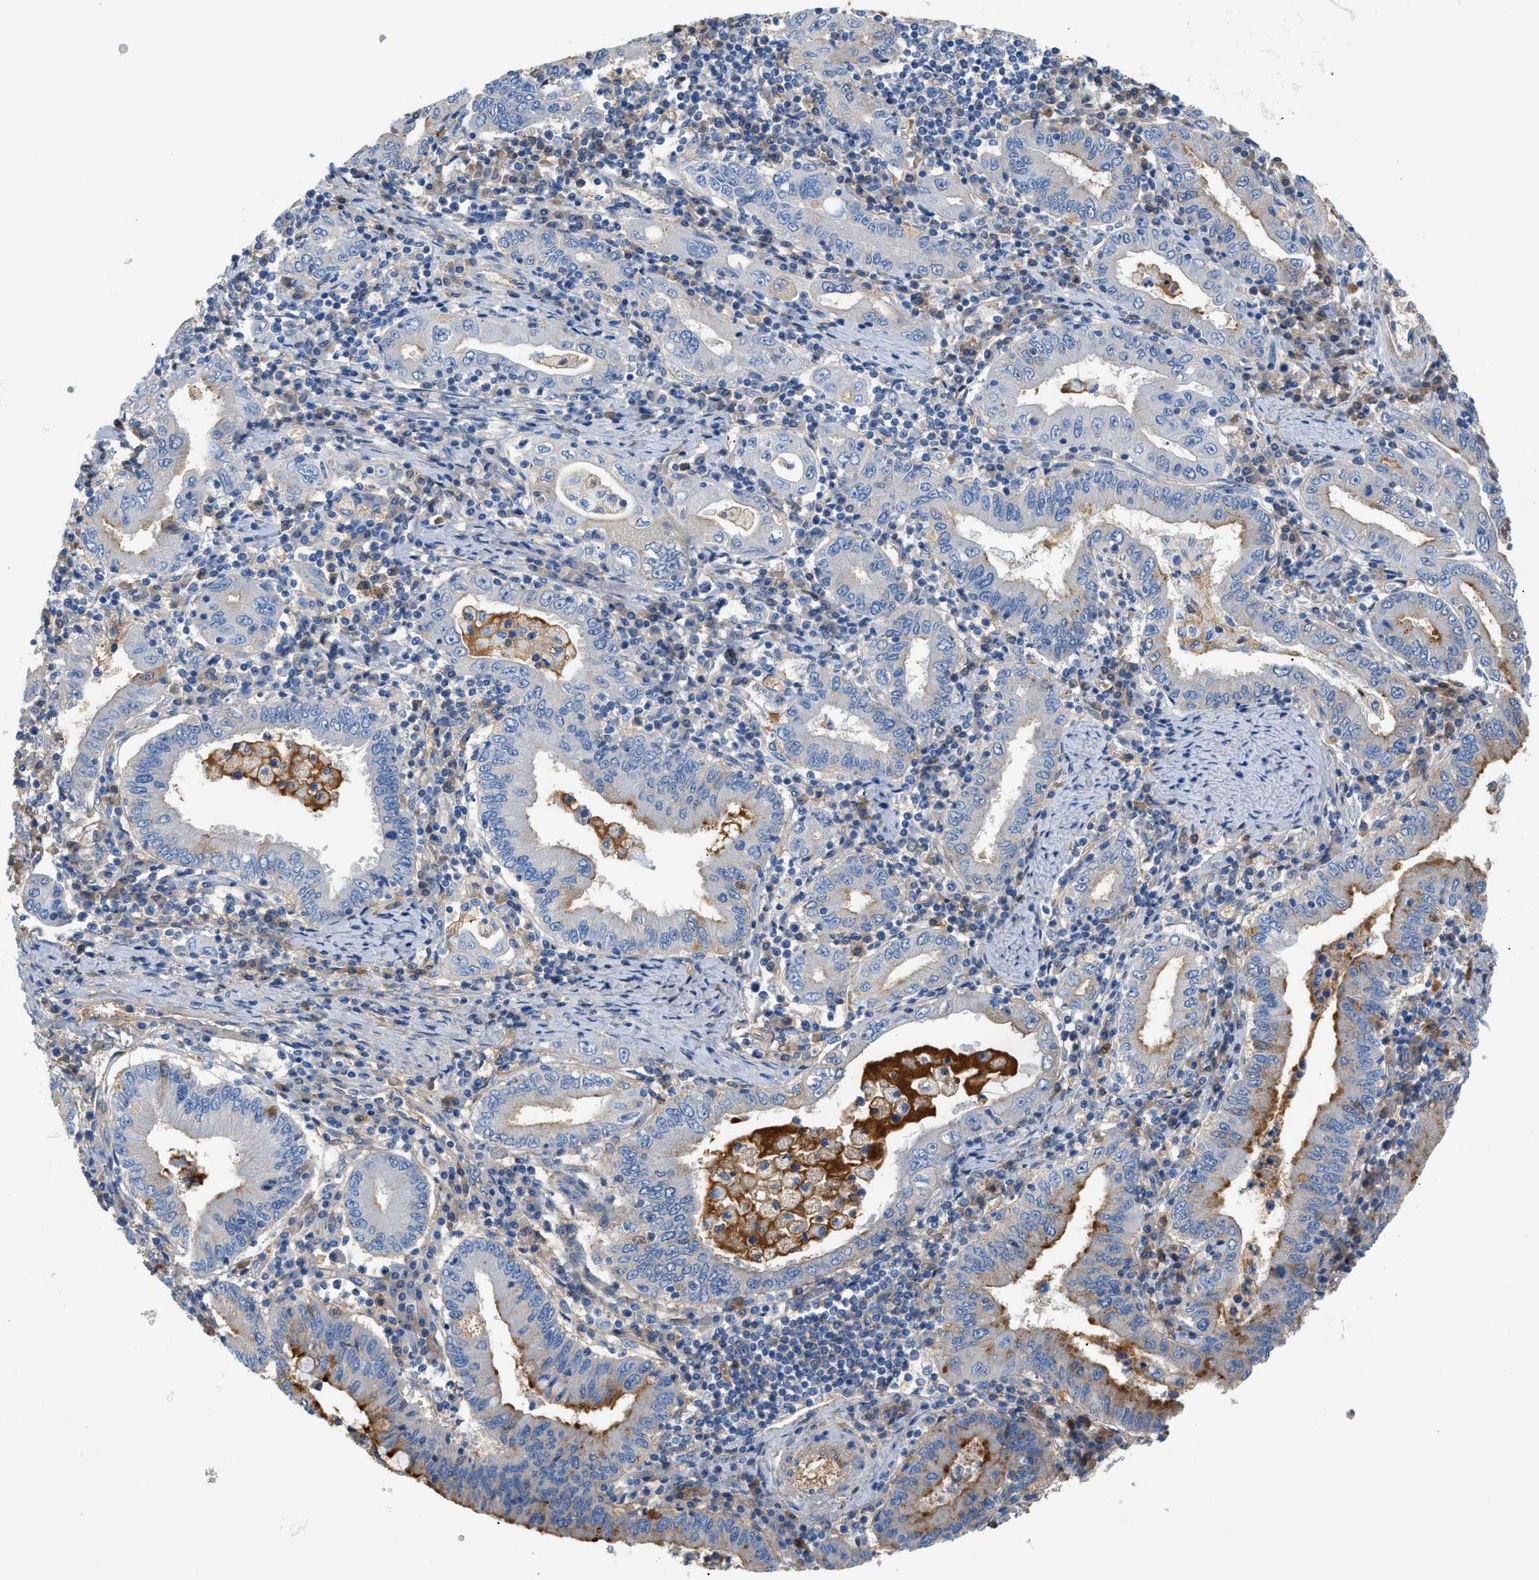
{"staining": {"intensity": "moderate", "quantity": "<25%", "location": "cytoplasmic/membranous"}, "tissue": "stomach cancer", "cell_type": "Tumor cells", "image_type": "cancer", "snomed": [{"axis": "morphology", "description": "Normal tissue, NOS"}, {"axis": "morphology", "description": "Adenocarcinoma, NOS"}, {"axis": "topography", "description": "Esophagus"}, {"axis": "topography", "description": "Stomach, upper"}, {"axis": "topography", "description": "Peripheral nerve tissue"}], "caption": "A brown stain highlights moderate cytoplasmic/membranous staining of a protein in adenocarcinoma (stomach) tumor cells.", "gene": "CFI", "patient": {"sex": "male", "age": 62}}